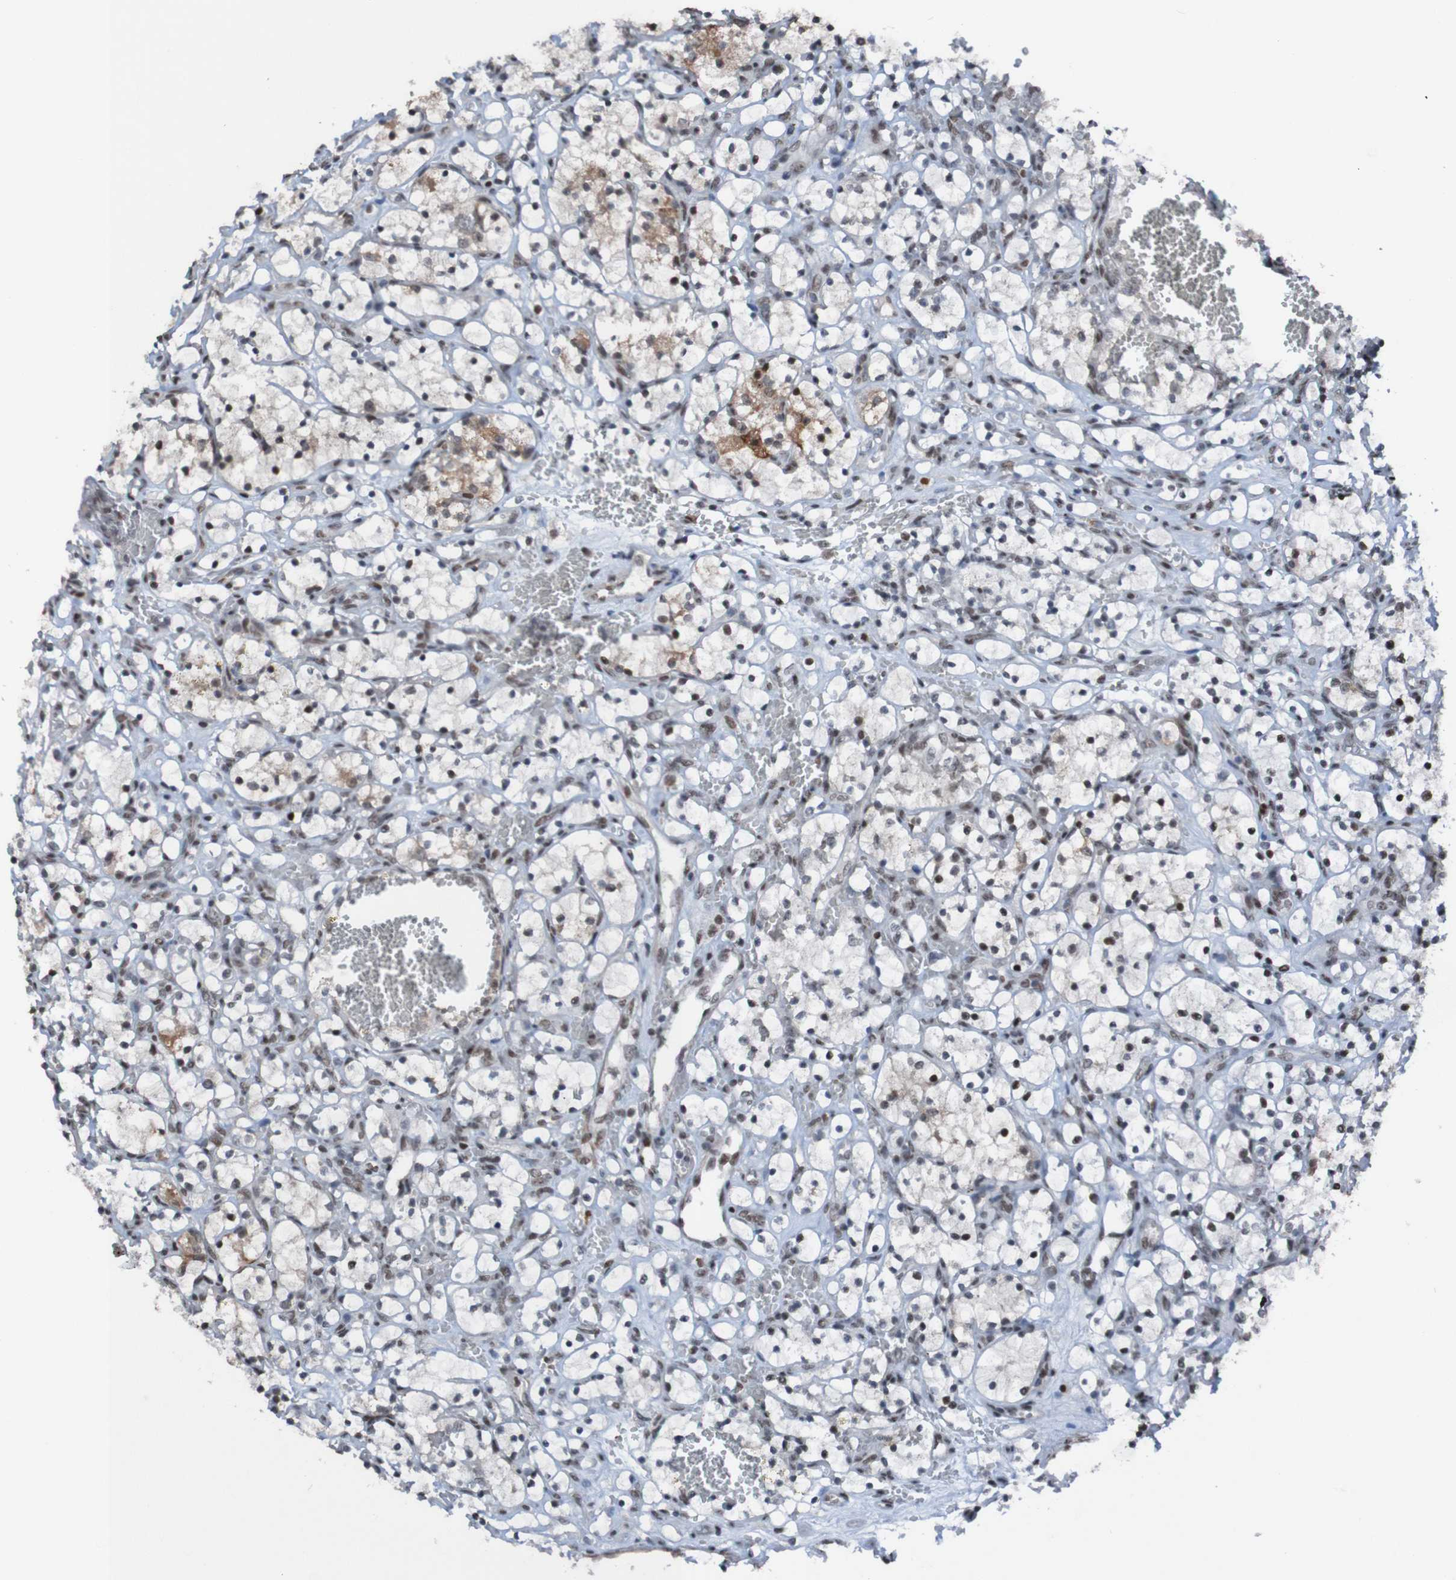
{"staining": {"intensity": "moderate", "quantity": ">75%", "location": "cytoplasmic/membranous,nuclear"}, "tissue": "renal cancer", "cell_type": "Tumor cells", "image_type": "cancer", "snomed": [{"axis": "morphology", "description": "Adenocarcinoma, NOS"}, {"axis": "topography", "description": "Kidney"}], "caption": "Adenocarcinoma (renal) was stained to show a protein in brown. There is medium levels of moderate cytoplasmic/membranous and nuclear staining in approximately >75% of tumor cells.", "gene": "PHF2", "patient": {"sex": "female", "age": 69}}